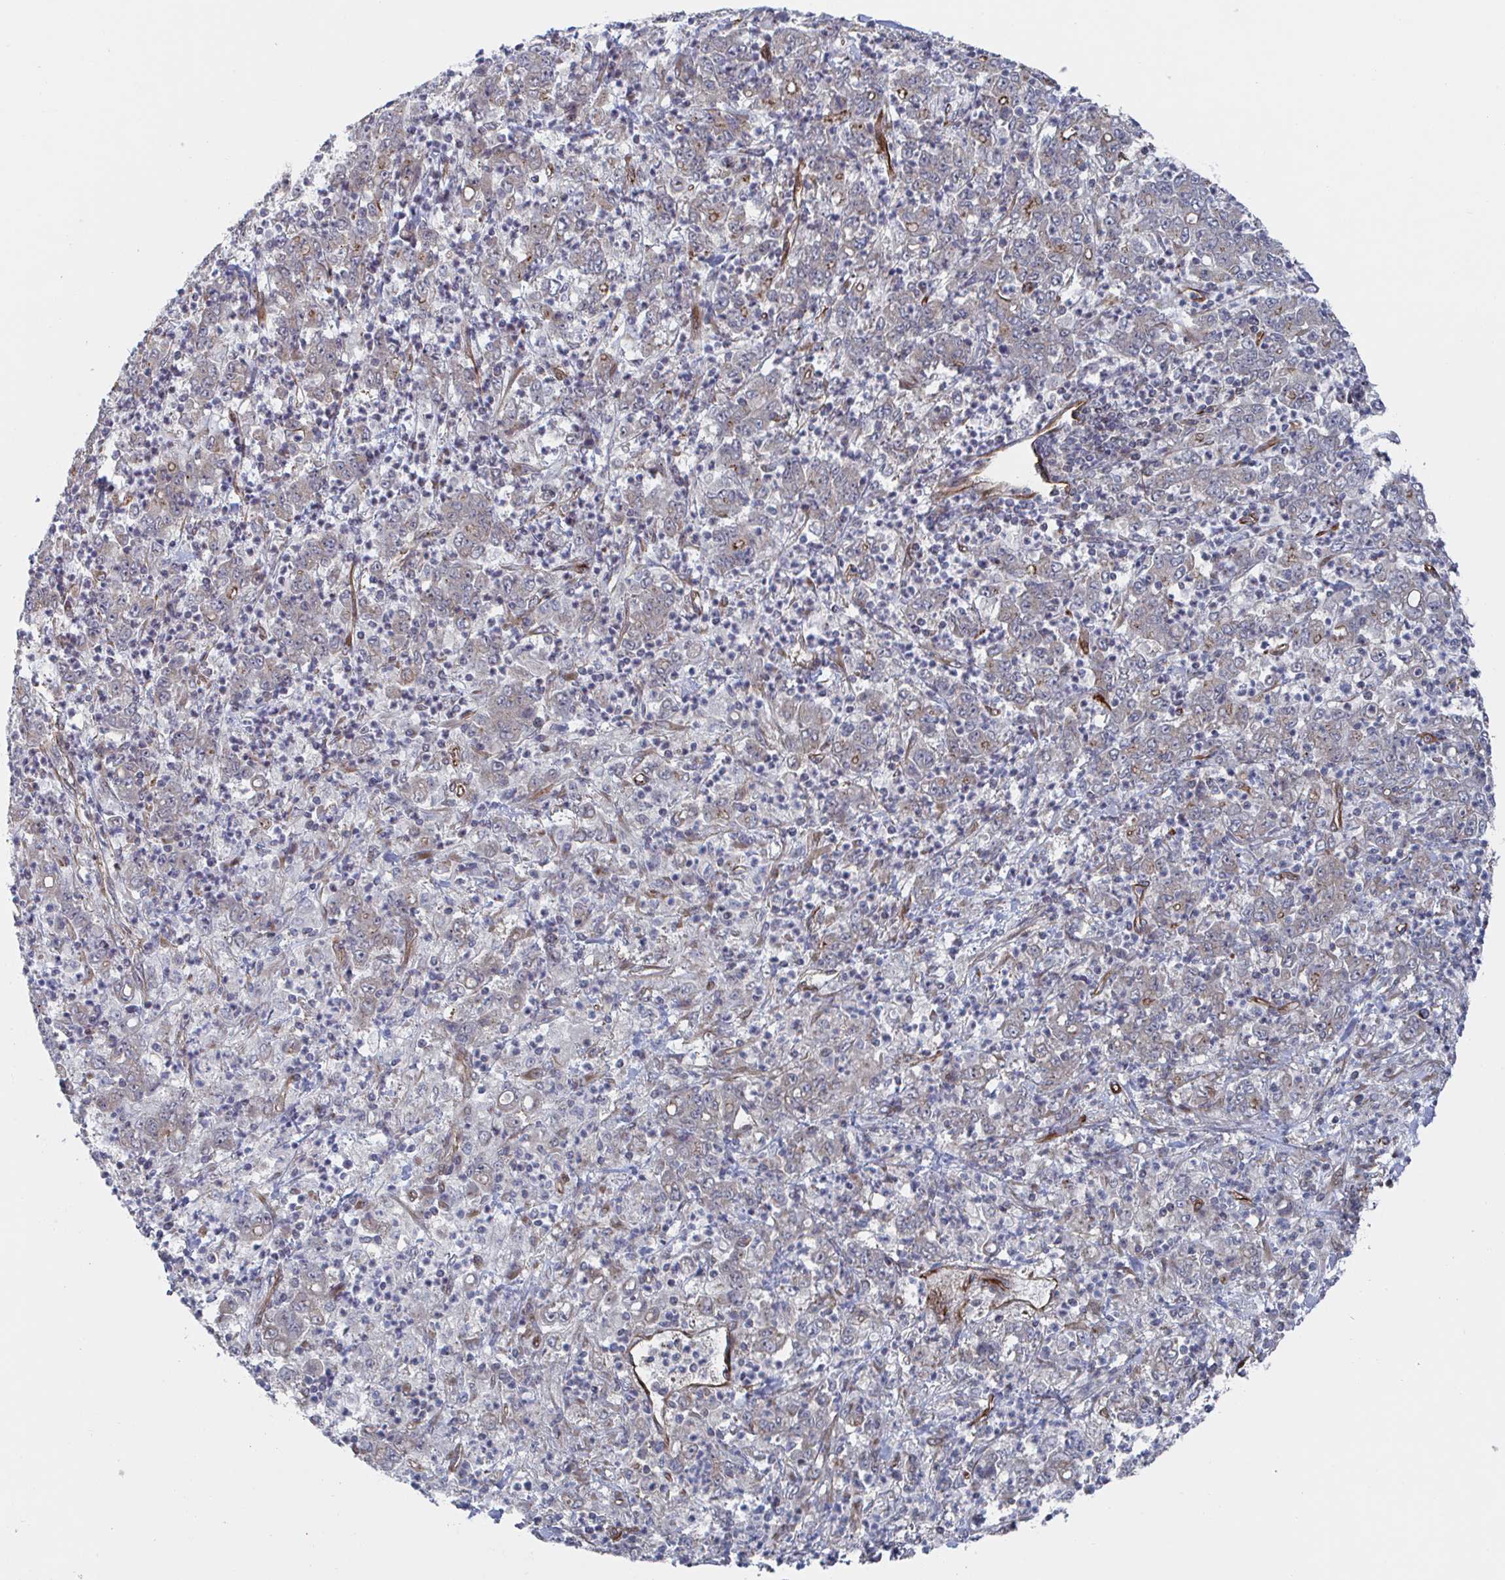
{"staining": {"intensity": "negative", "quantity": "none", "location": "none"}, "tissue": "stomach cancer", "cell_type": "Tumor cells", "image_type": "cancer", "snomed": [{"axis": "morphology", "description": "Adenocarcinoma, NOS"}, {"axis": "topography", "description": "Stomach, lower"}], "caption": "This is a micrograph of immunohistochemistry staining of stomach adenocarcinoma, which shows no expression in tumor cells.", "gene": "DVL3", "patient": {"sex": "female", "age": 71}}